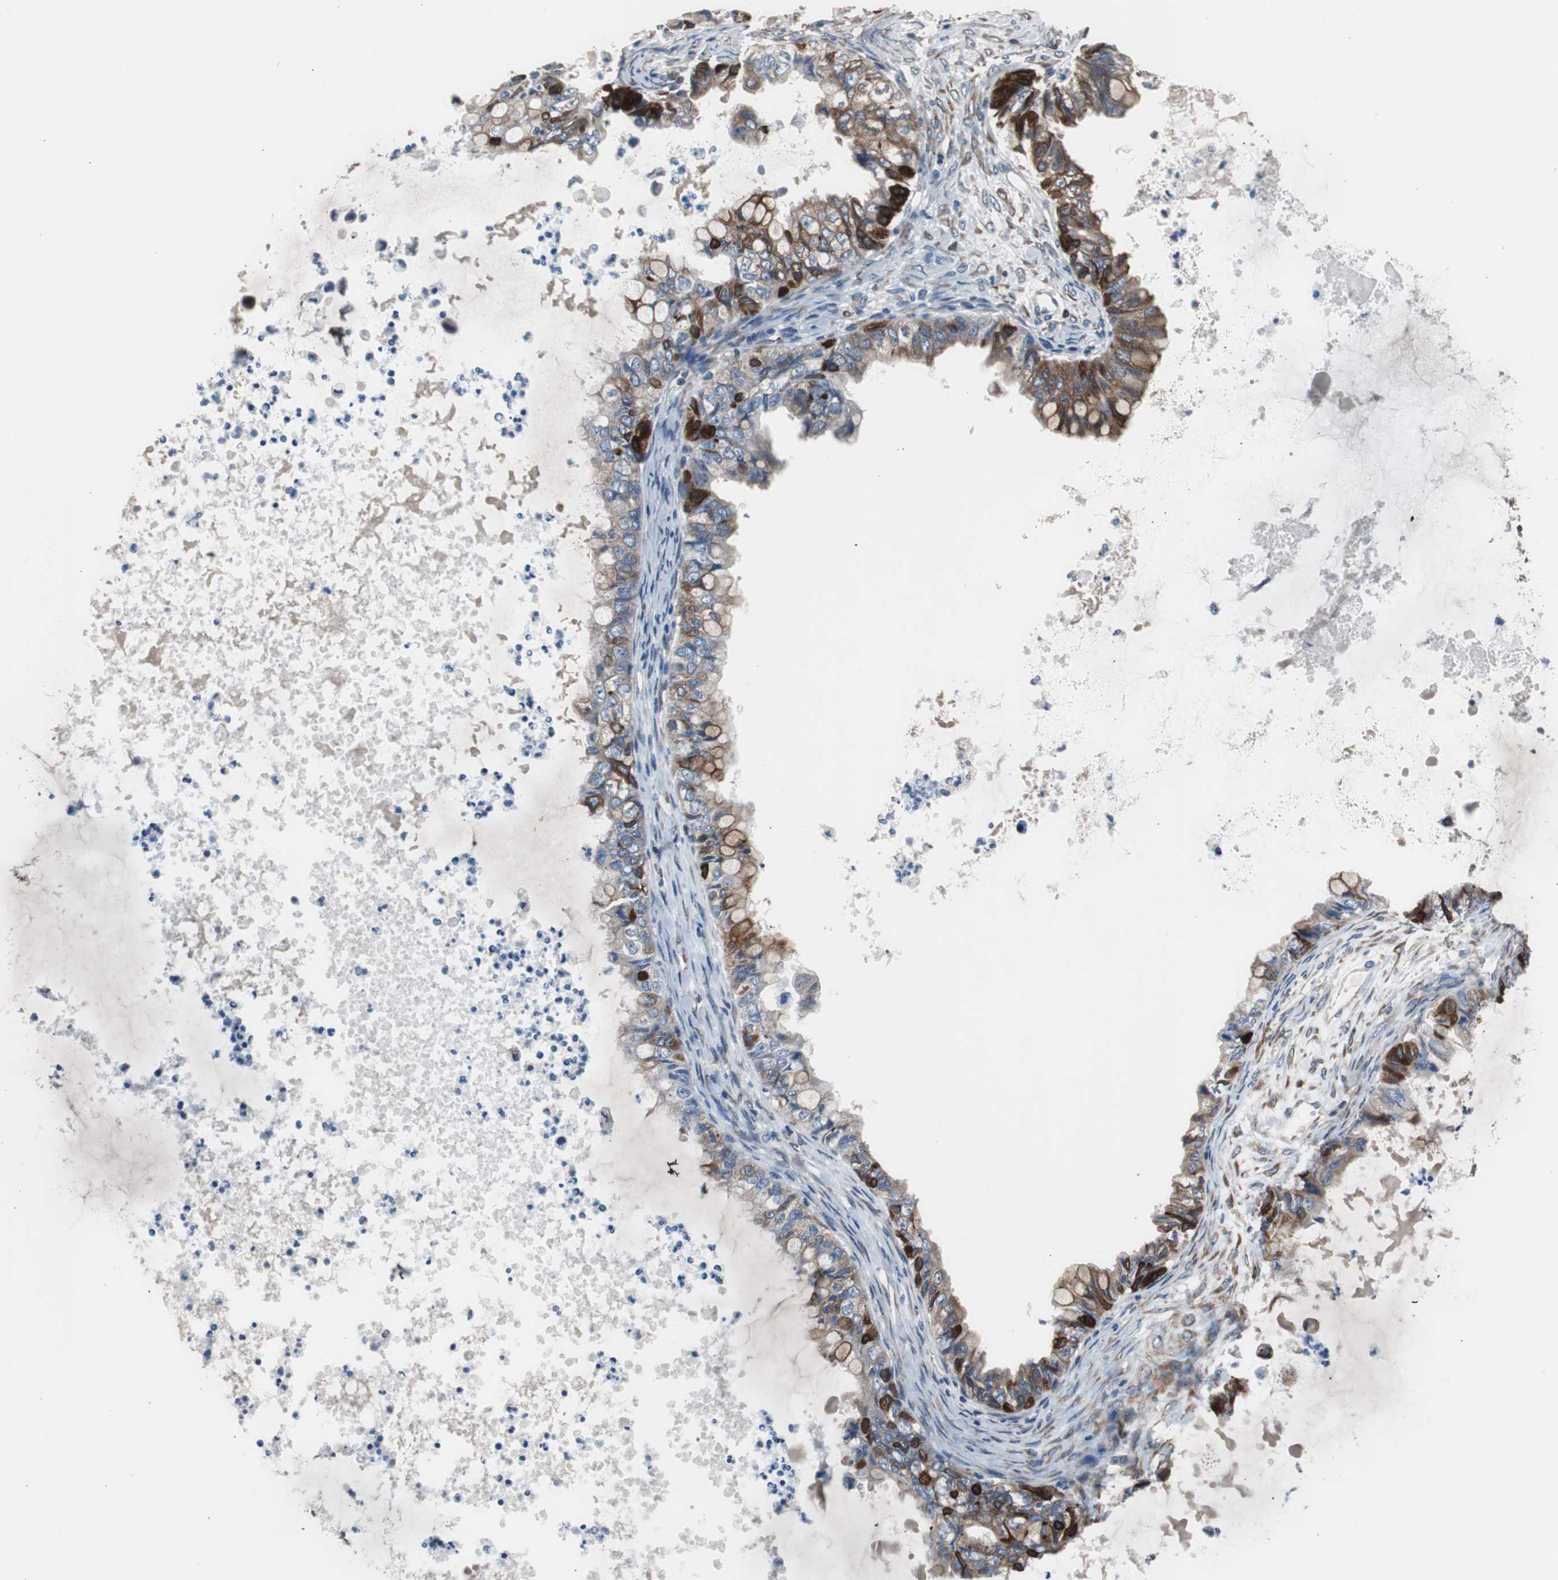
{"staining": {"intensity": "strong", "quantity": "25%-75%", "location": "cytoplasmic/membranous"}, "tissue": "ovarian cancer", "cell_type": "Tumor cells", "image_type": "cancer", "snomed": [{"axis": "morphology", "description": "Cystadenocarcinoma, mucinous, NOS"}, {"axis": "topography", "description": "Ovary"}], "caption": "A brown stain shows strong cytoplasmic/membranous staining of a protein in human ovarian cancer (mucinous cystadenocarcinoma) tumor cells.", "gene": "PBXIP1", "patient": {"sex": "female", "age": 80}}